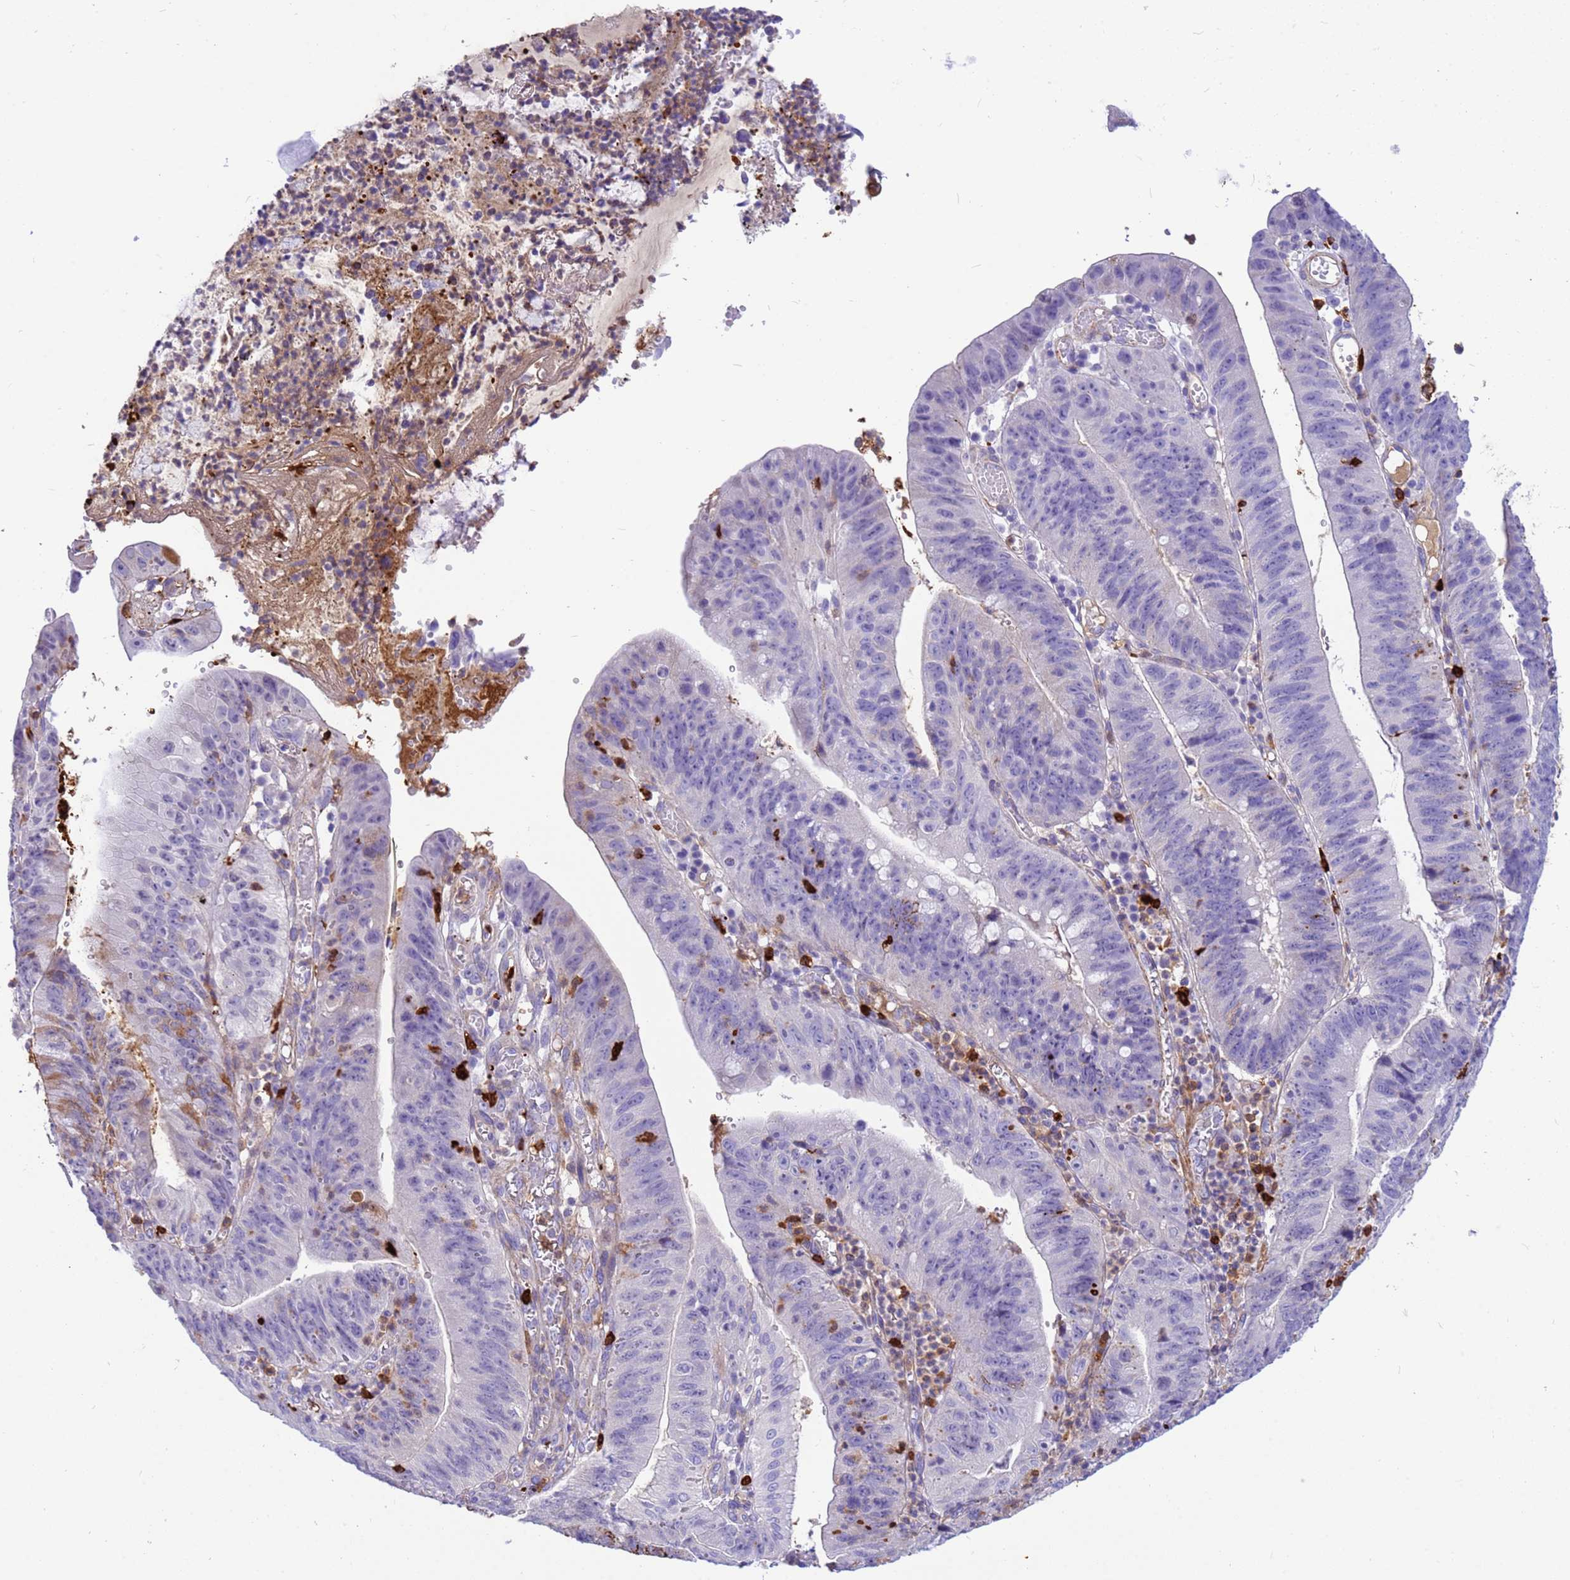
{"staining": {"intensity": "weak", "quantity": "<25%", "location": "cytoplasmic/membranous"}, "tissue": "stomach cancer", "cell_type": "Tumor cells", "image_type": "cancer", "snomed": [{"axis": "morphology", "description": "Adenocarcinoma, NOS"}, {"axis": "topography", "description": "Stomach"}], "caption": "The immunohistochemistry image has no significant expression in tumor cells of stomach cancer tissue. (Stains: DAB (3,3'-diaminobenzidine) IHC with hematoxylin counter stain, Microscopy: brightfield microscopy at high magnification).", "gene": "ORM1", "patient": {"sex": "male", "age": 59}}